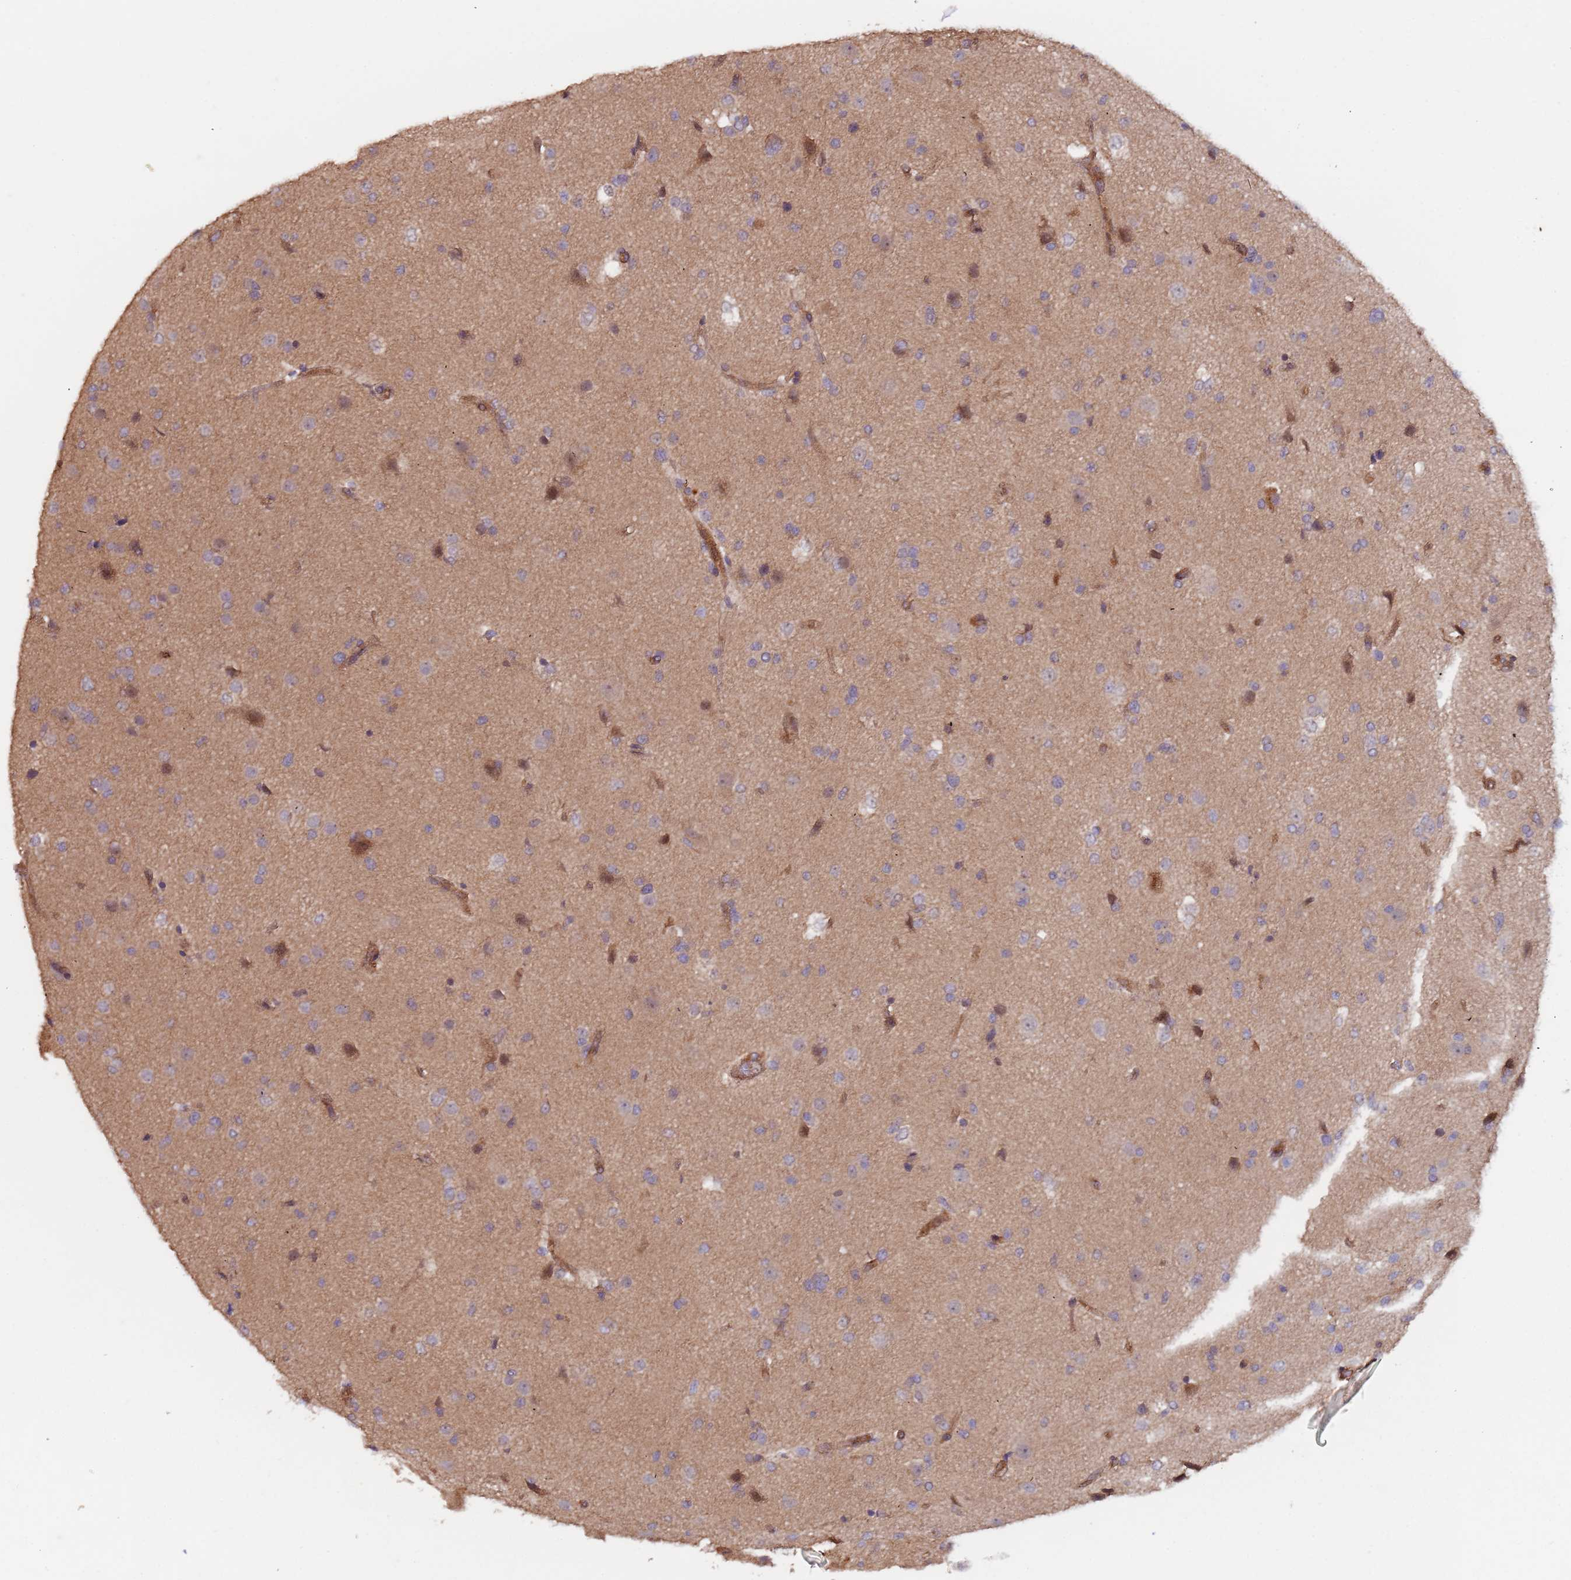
{"staining": {"intensity": "negative", "quantity": "none", "location": "none"}, "tissue": "glioma", "cell_type": "Tumor cells", "image_type": "cancer", "snomed": [{"axis": "morphology", "description": "Glioma, malignant, High grade"}, {"axis": "topography", "description": "Brain"}], "caption": "High power microscopy photomicrograph of an immunohistochemistry (IHC) micrograph of malignant high-grade glioma, revealing no significant expression in tumor cells.", "gene": "KANSL1L", "patient": {"sex": "male", "age": 33}}